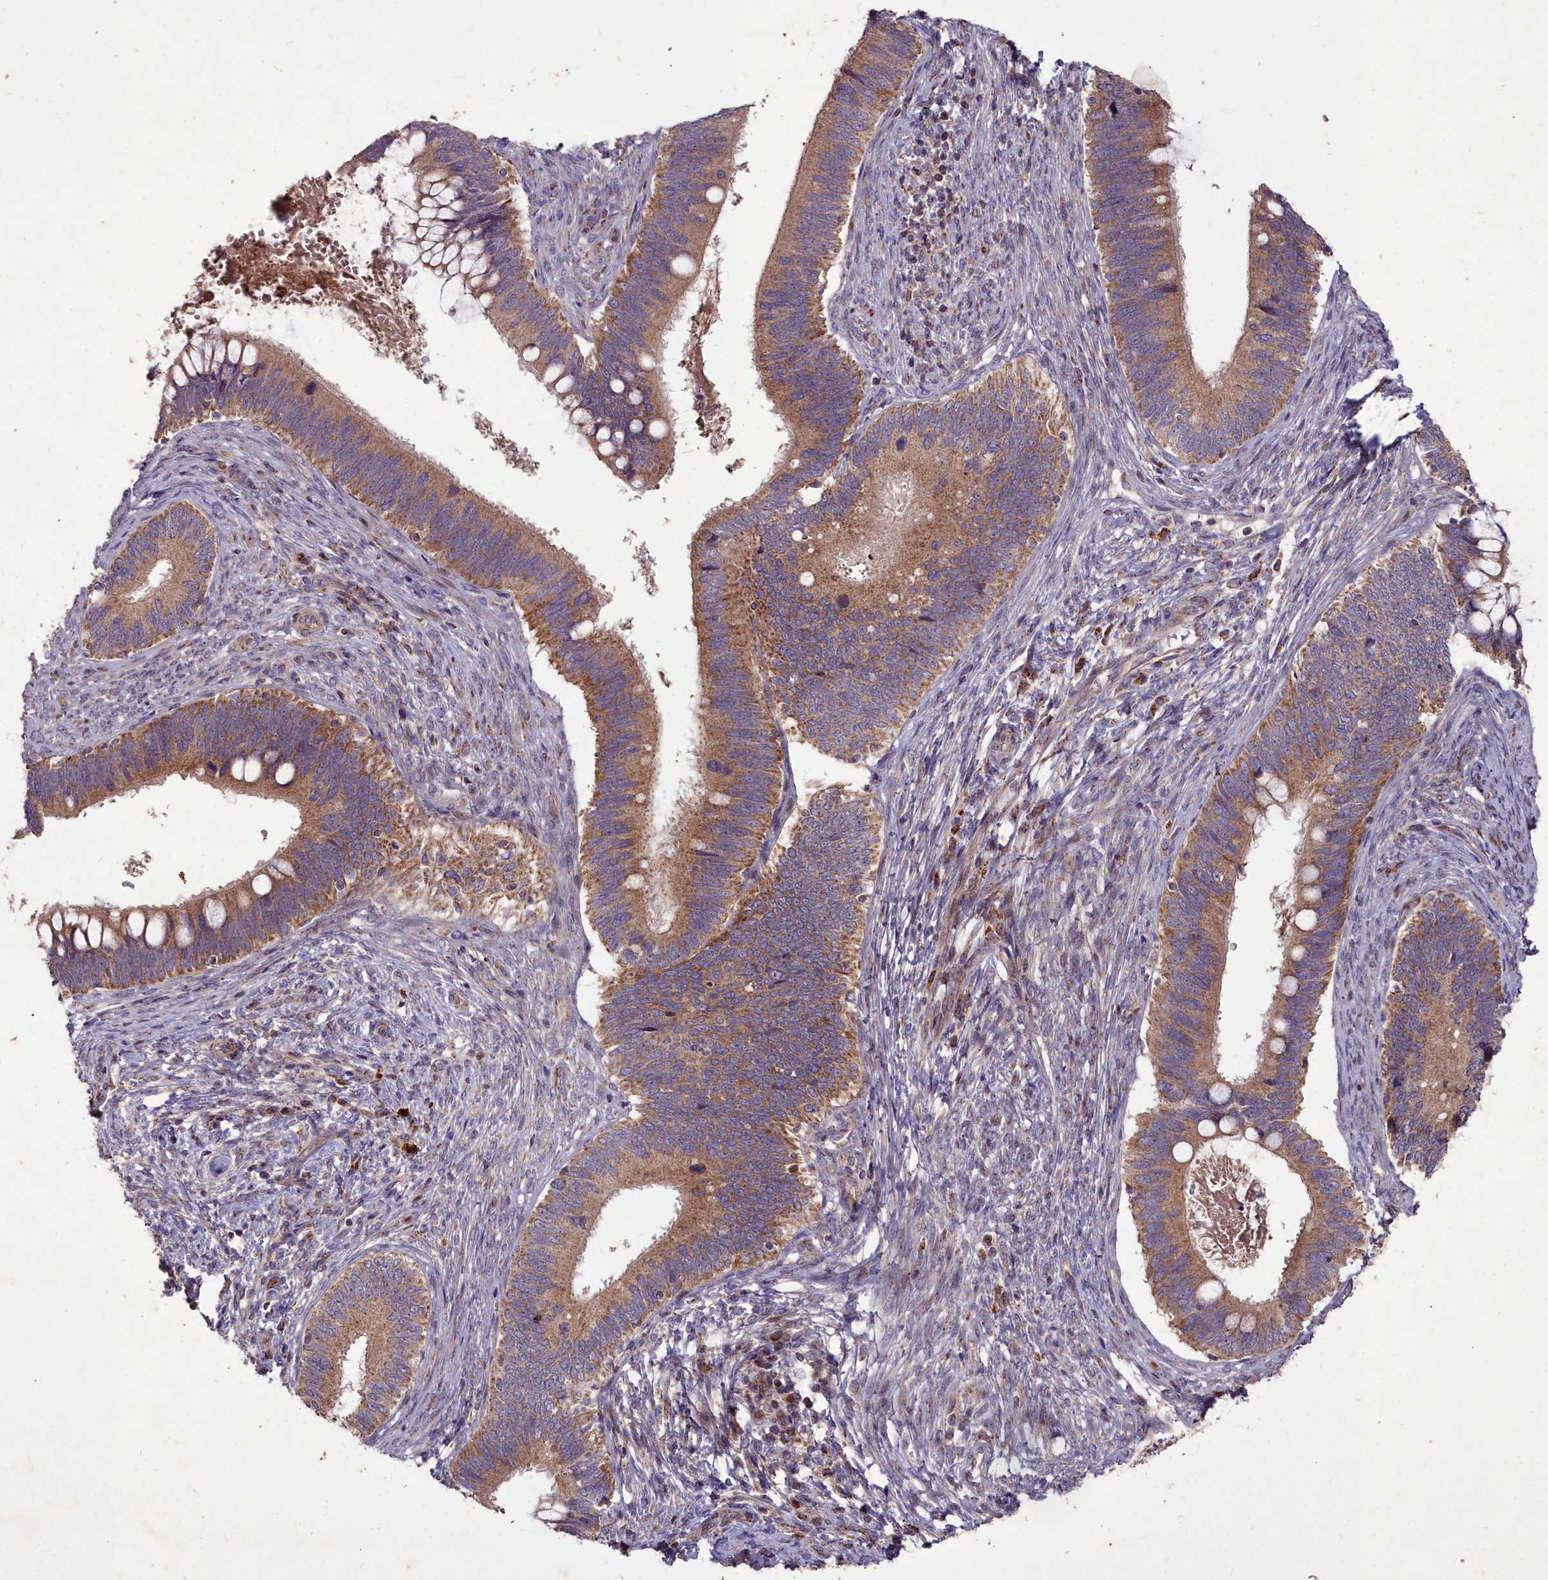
{"staining": {"intensity": "moderate", "quantity": ">75%", "location": "cytoplasmic/membranous"}, "tissue": "cervical cancer", "cell_type": "Tumor cells", "image_type": "cancer", "snomed": [{"axis": "morphology", "description": "Adenocarcinoma, NOS"}, {"axis": "topography", "description": "Cervix"}], "caption": "Brown immunohistochemical staining in human cervical cancer (adenocarcinoma) demonstrates moderate cytoplasmic/membranous staining in approximately >75% of tumor cells.", "gene": "COX11", "patient": {"sex": "female", "age": 42}}